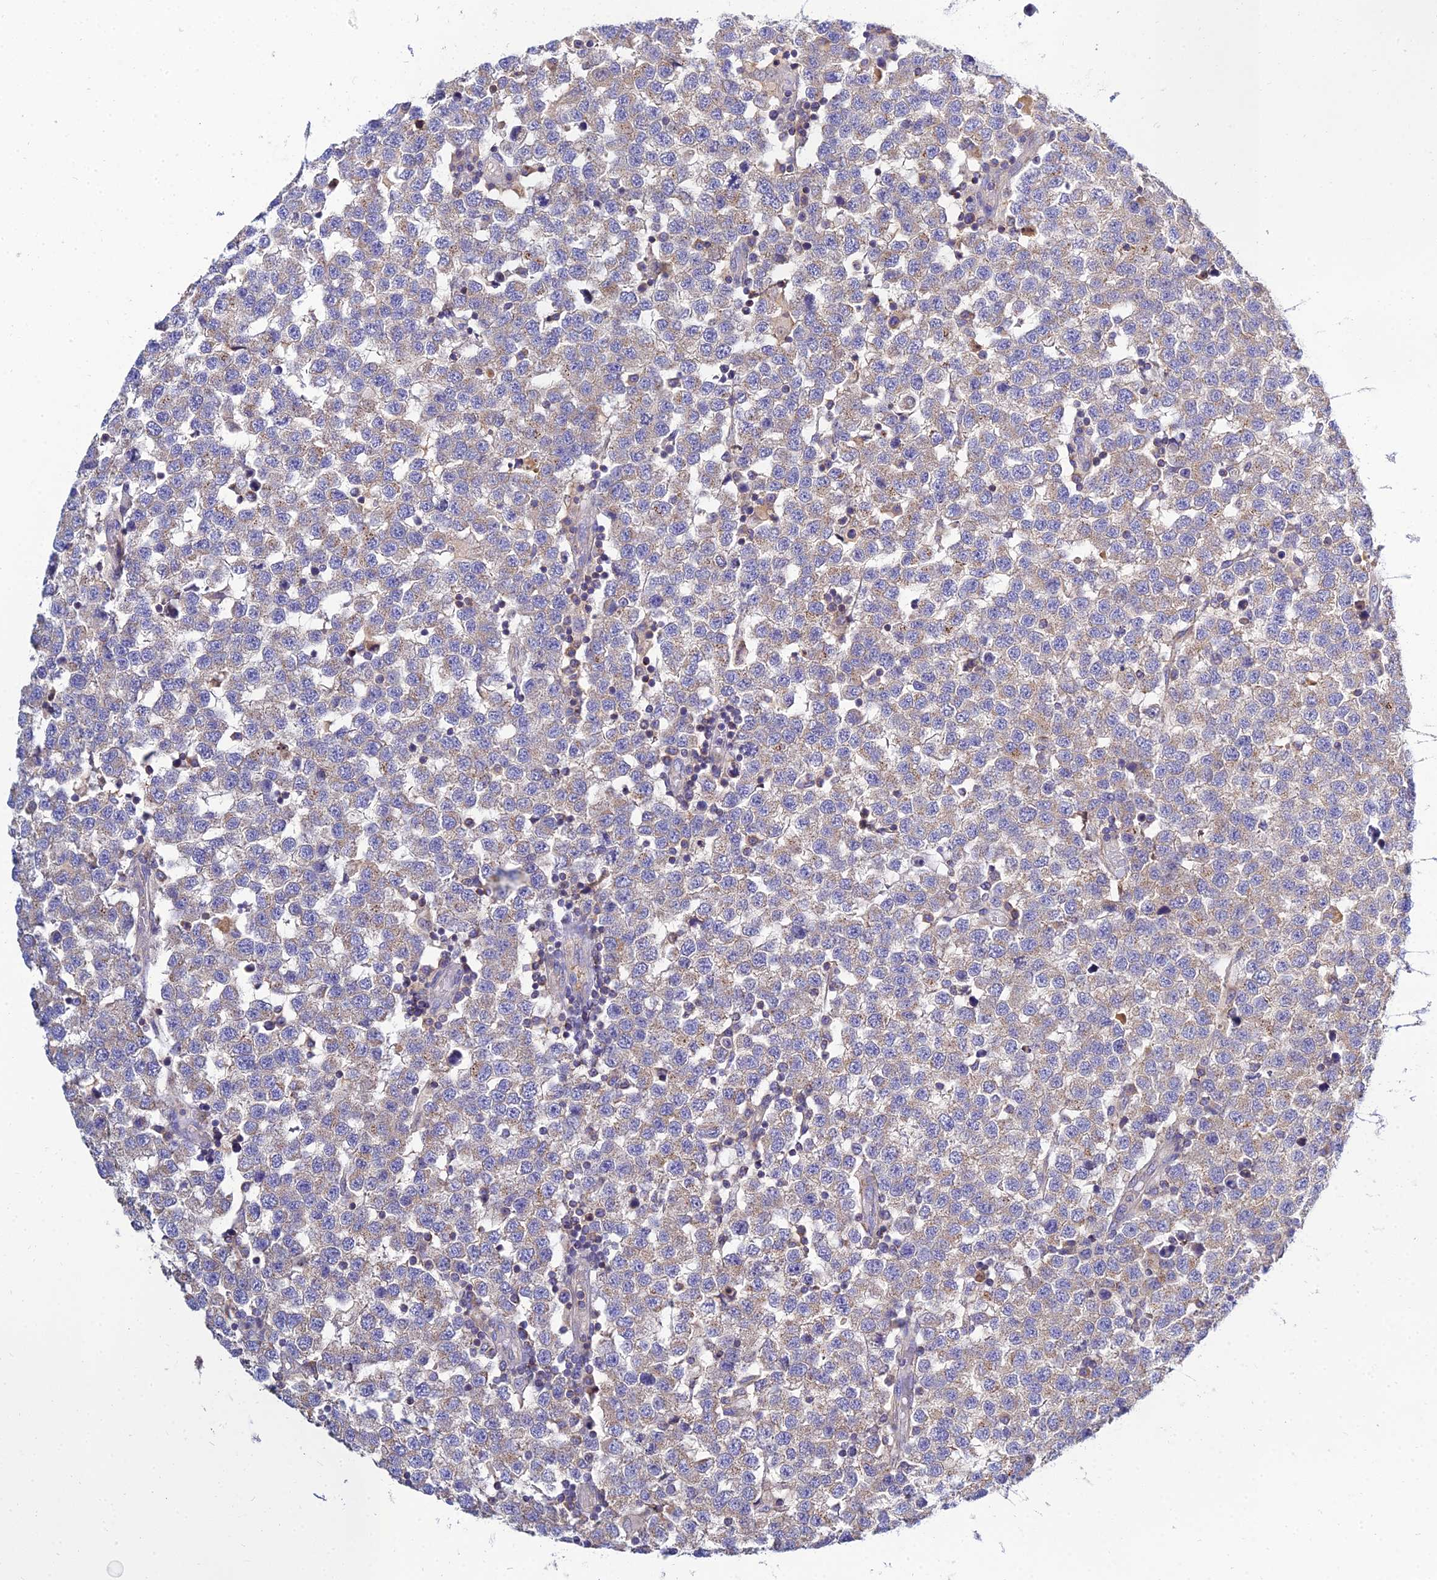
{"staining": {"intensity": "weak", "quantity": "25%-75%", "location": "cytoplasmic/membranous"}, "tissue": "testis cancer", "cell_type": "Tumor cells", "image_type": "cancer", "snomed": [{"axis": "morphology", "description": "Seminoma, NOS"}, {"axis": "topography", "description": "Testis"}], "caption": "Testis seminoma stained with DAB immunohistochemistry (IHC) reveals low levels of weak cytoplasmic/membranous expression in about 25%-75% of tumor cells.", "gene": "NPY", "patient": {"sex": "male", "age": 34}}